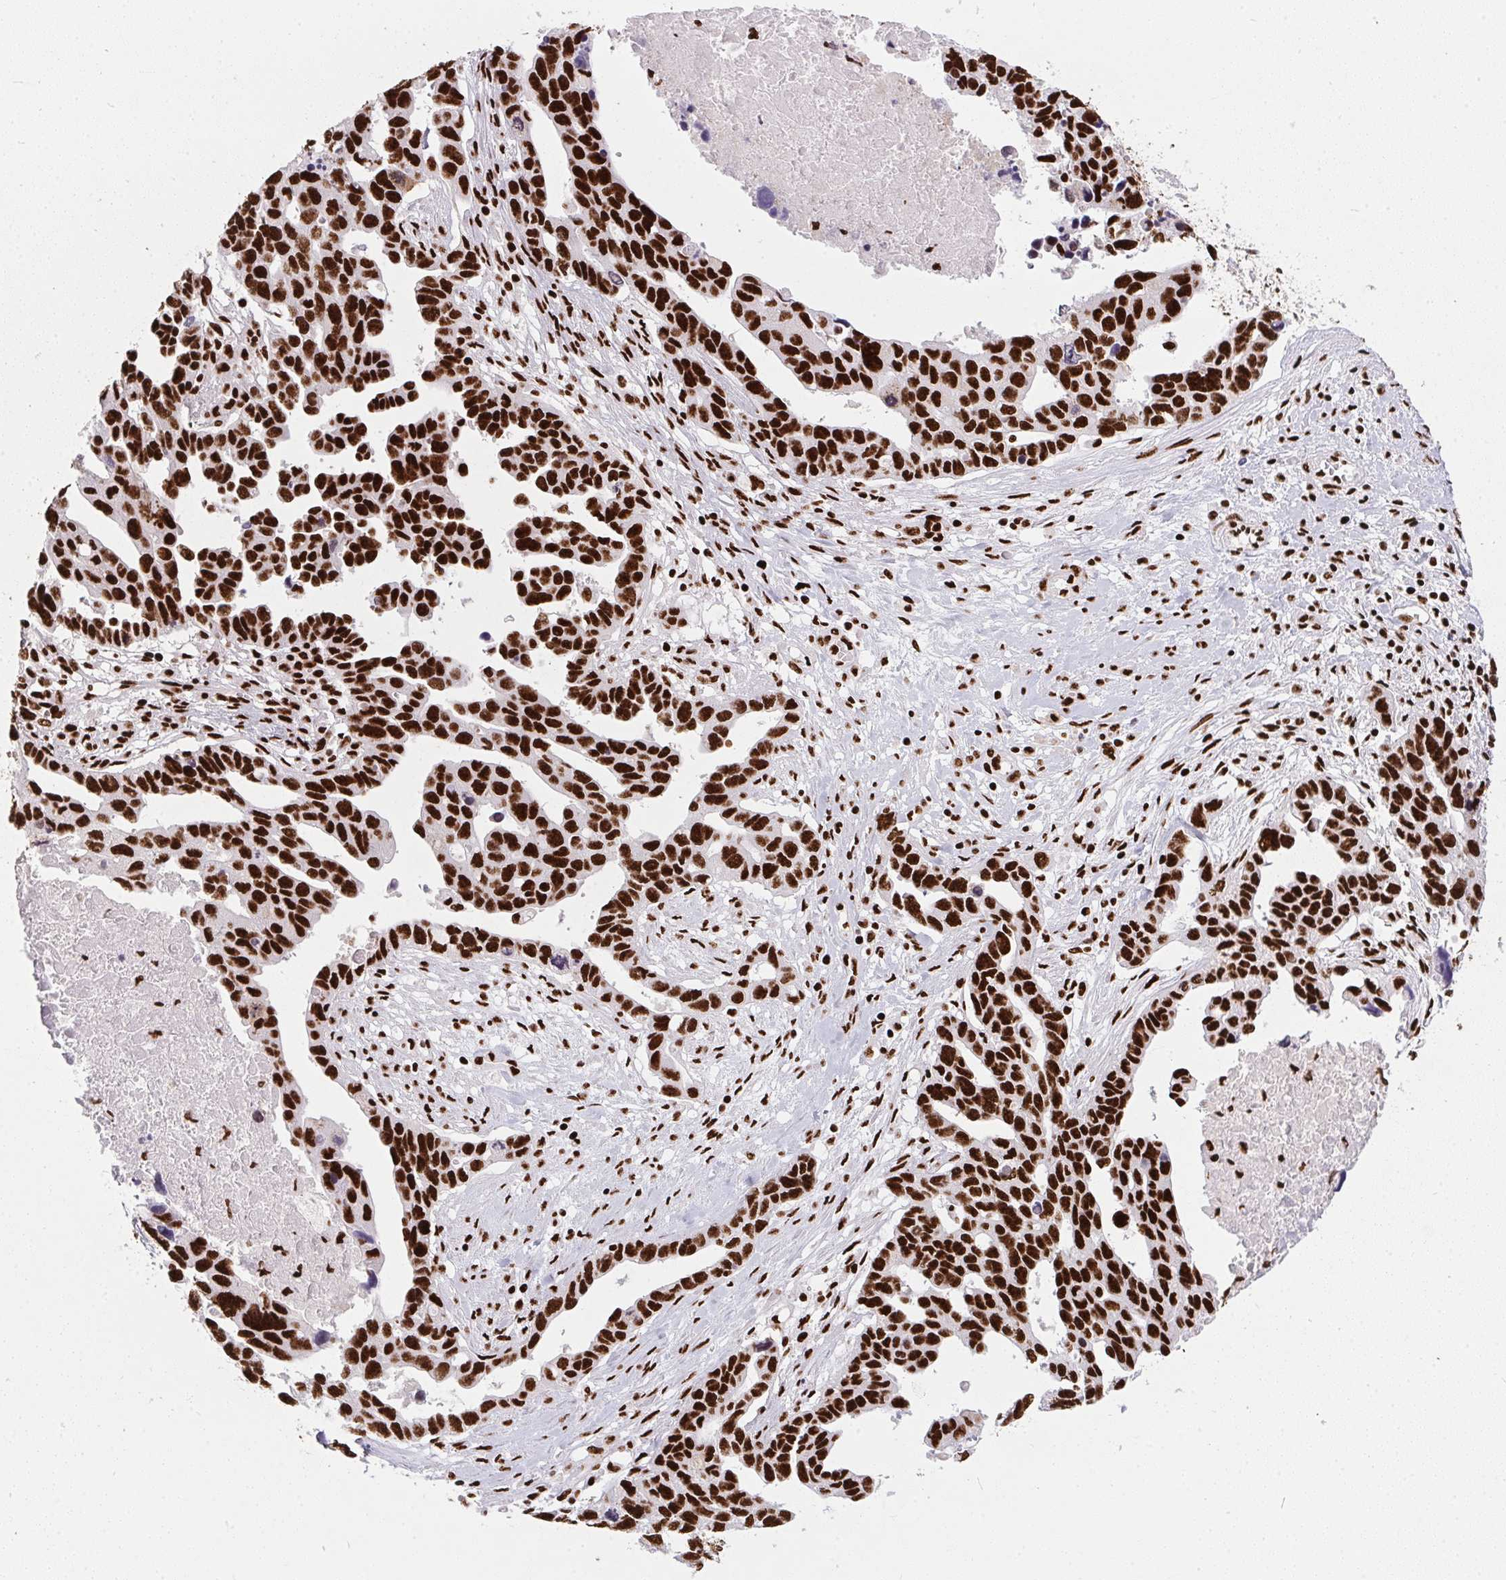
{"staining": {"intensity": "strong", "quantity": ">75%", "location": "nuclear"}, "tissue": "ovarian cancer", "cell_type": "Tumor cells", "image_type": "cancer", "snomed": [{"axis": "morphology", "description": "Cystadenocarcinoma, serous, NOS"}, {"axis": "topography", "description": "Ovary"}], "caption": "A photomicrograph of human ovarian cancer (serous cystadenocarcinoma) stained for a protein shows strong nuclear brown staining in tumor cells.", "gene": "PAGE3", "patient": {"sex": "female", "age": 54}}